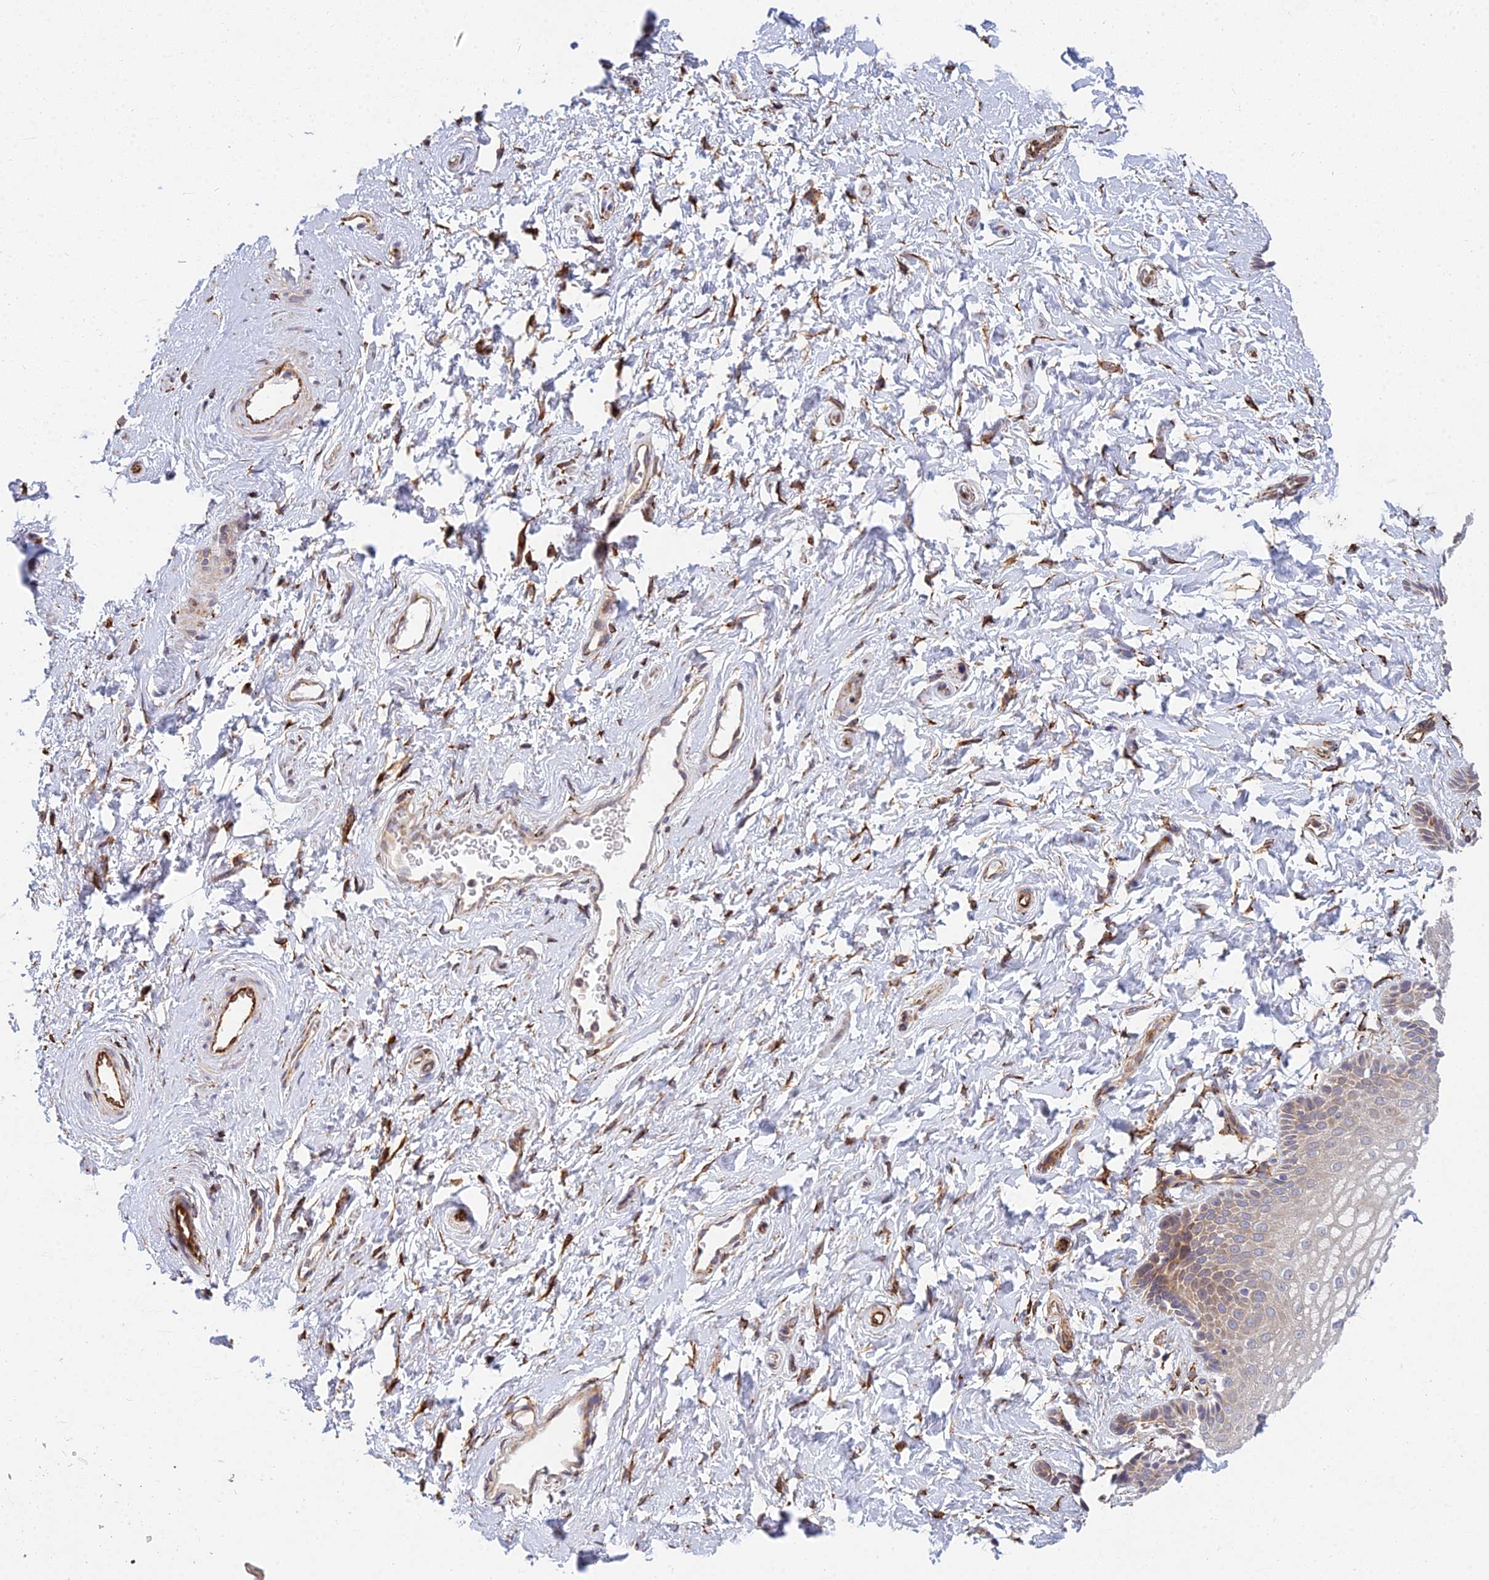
{"staining": {"intensity": "weak", "quantity": "25%-75%", "location": "cytoplasmic/membranous"}, "tissue": "vagina", "cell_type": "Squamous epithelial cells", "image_type": "normal", "snomed": [{"axis": "morphology", "description": "Normal tissue, NOS"}, {"axis": "topography", "description": "Vagina"}, {"axis": "topography", "description": "Cervix"}], "caption": "DAB immunohistochemical staining of normal vagina demonstrates weak cytoplasmic/membranous protein staining in approximately 25%-75% of squamous epithelial cells. The protein is shown in brown color, while the nuclei are stained blue.", "gene": "NDUFAF7", "patient": {"sex": "female", "age": 40}}